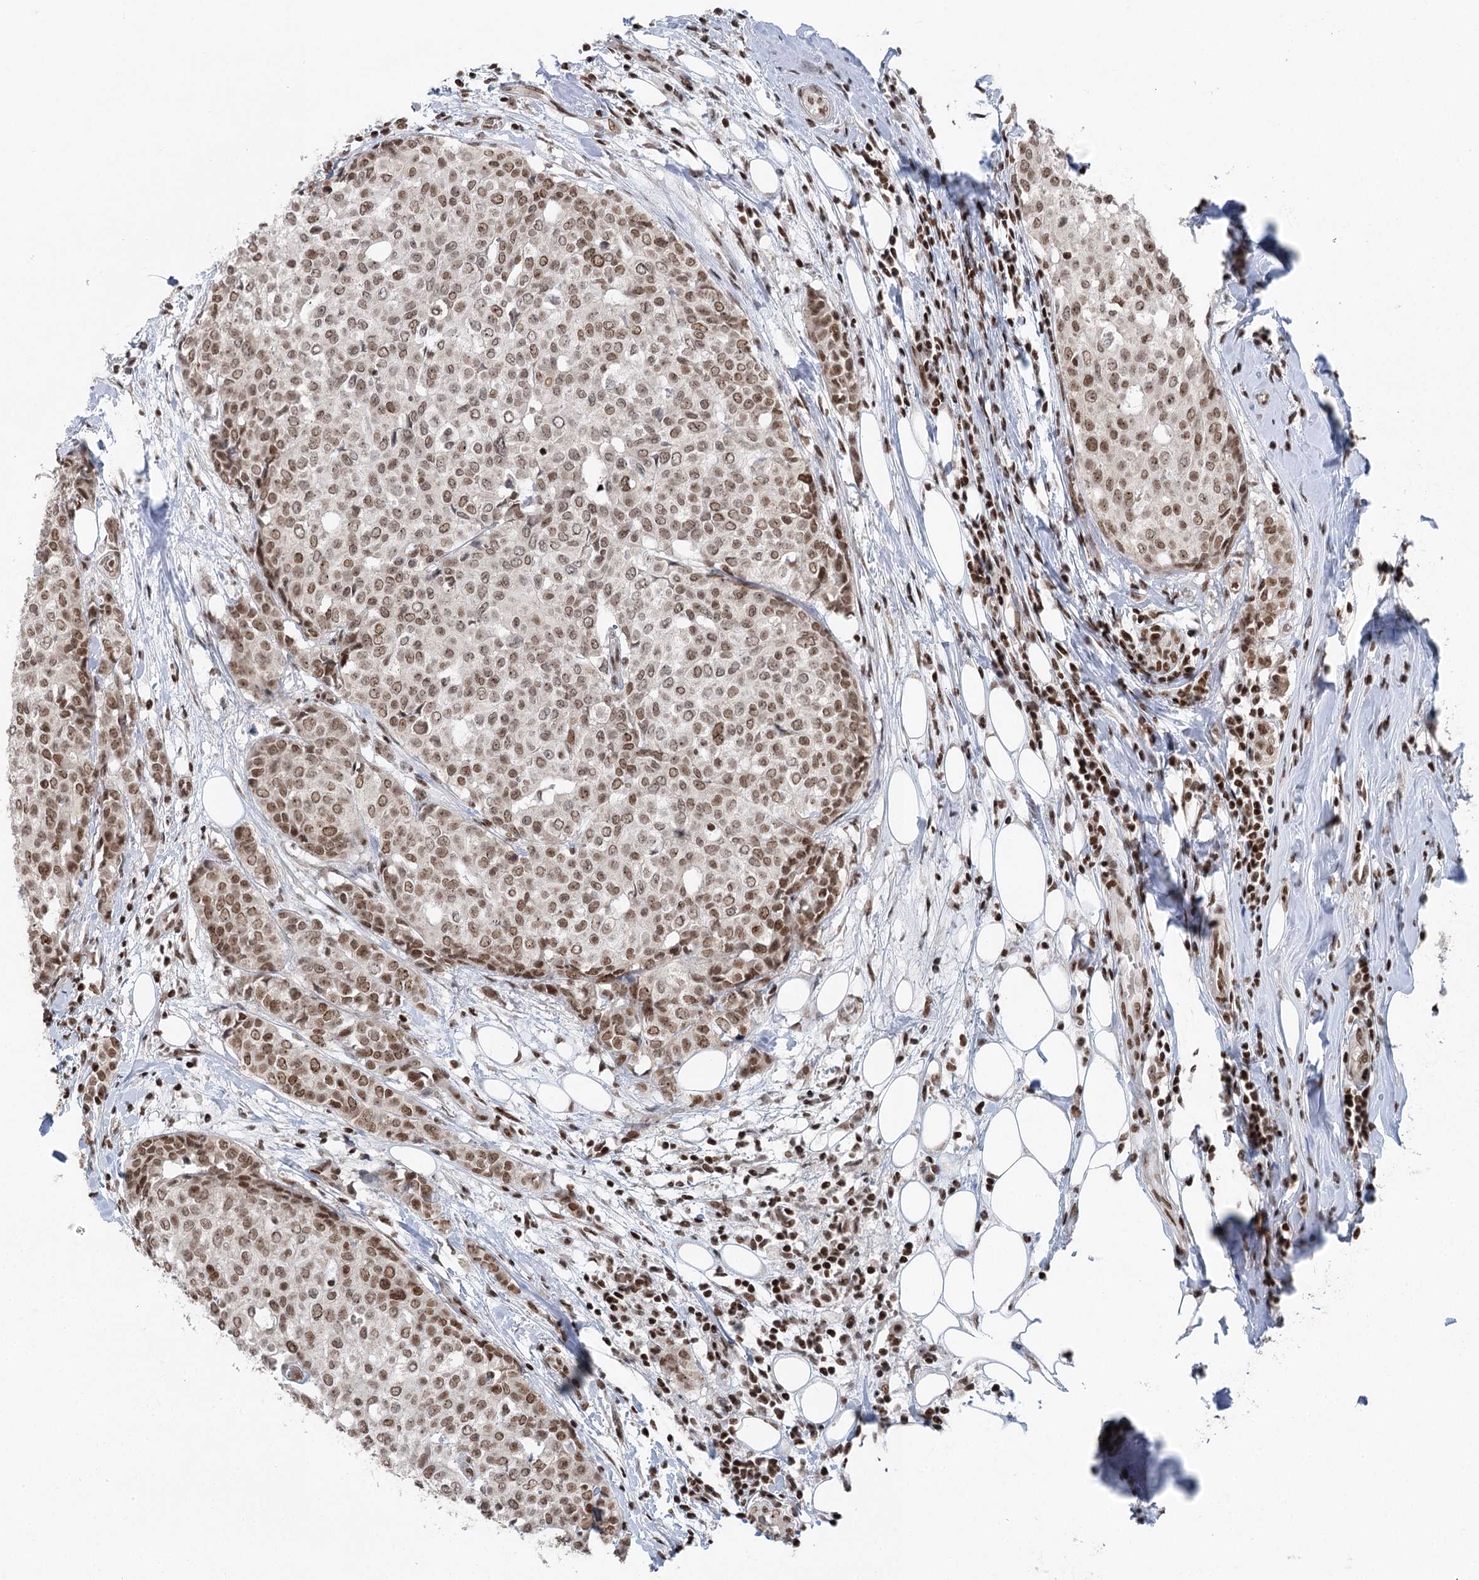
{"staining": {"intensity": "moderate", "quantity": ">75%", "location": "nuclear"}, "tissue": "breast cancer", "cell_type": "Tumor cells", "image_type": "cancer", "snomed": [{"axis": "morphology", "description": "Lobular carcinoma"}, {"axis": "topography", "description": "Breast"}], "caption": "A histopathology image of breast cancer stained for a protein shows moderate nuclear brown staining in tumor cells. The staining was performed using DAB to visualize the protein expression in brown, while the nuclei were stained in blue with hematoxylin (Magnification: 20x).", "gene": "CGGBP1", "patient": {"sex": "female", "age": 51}}